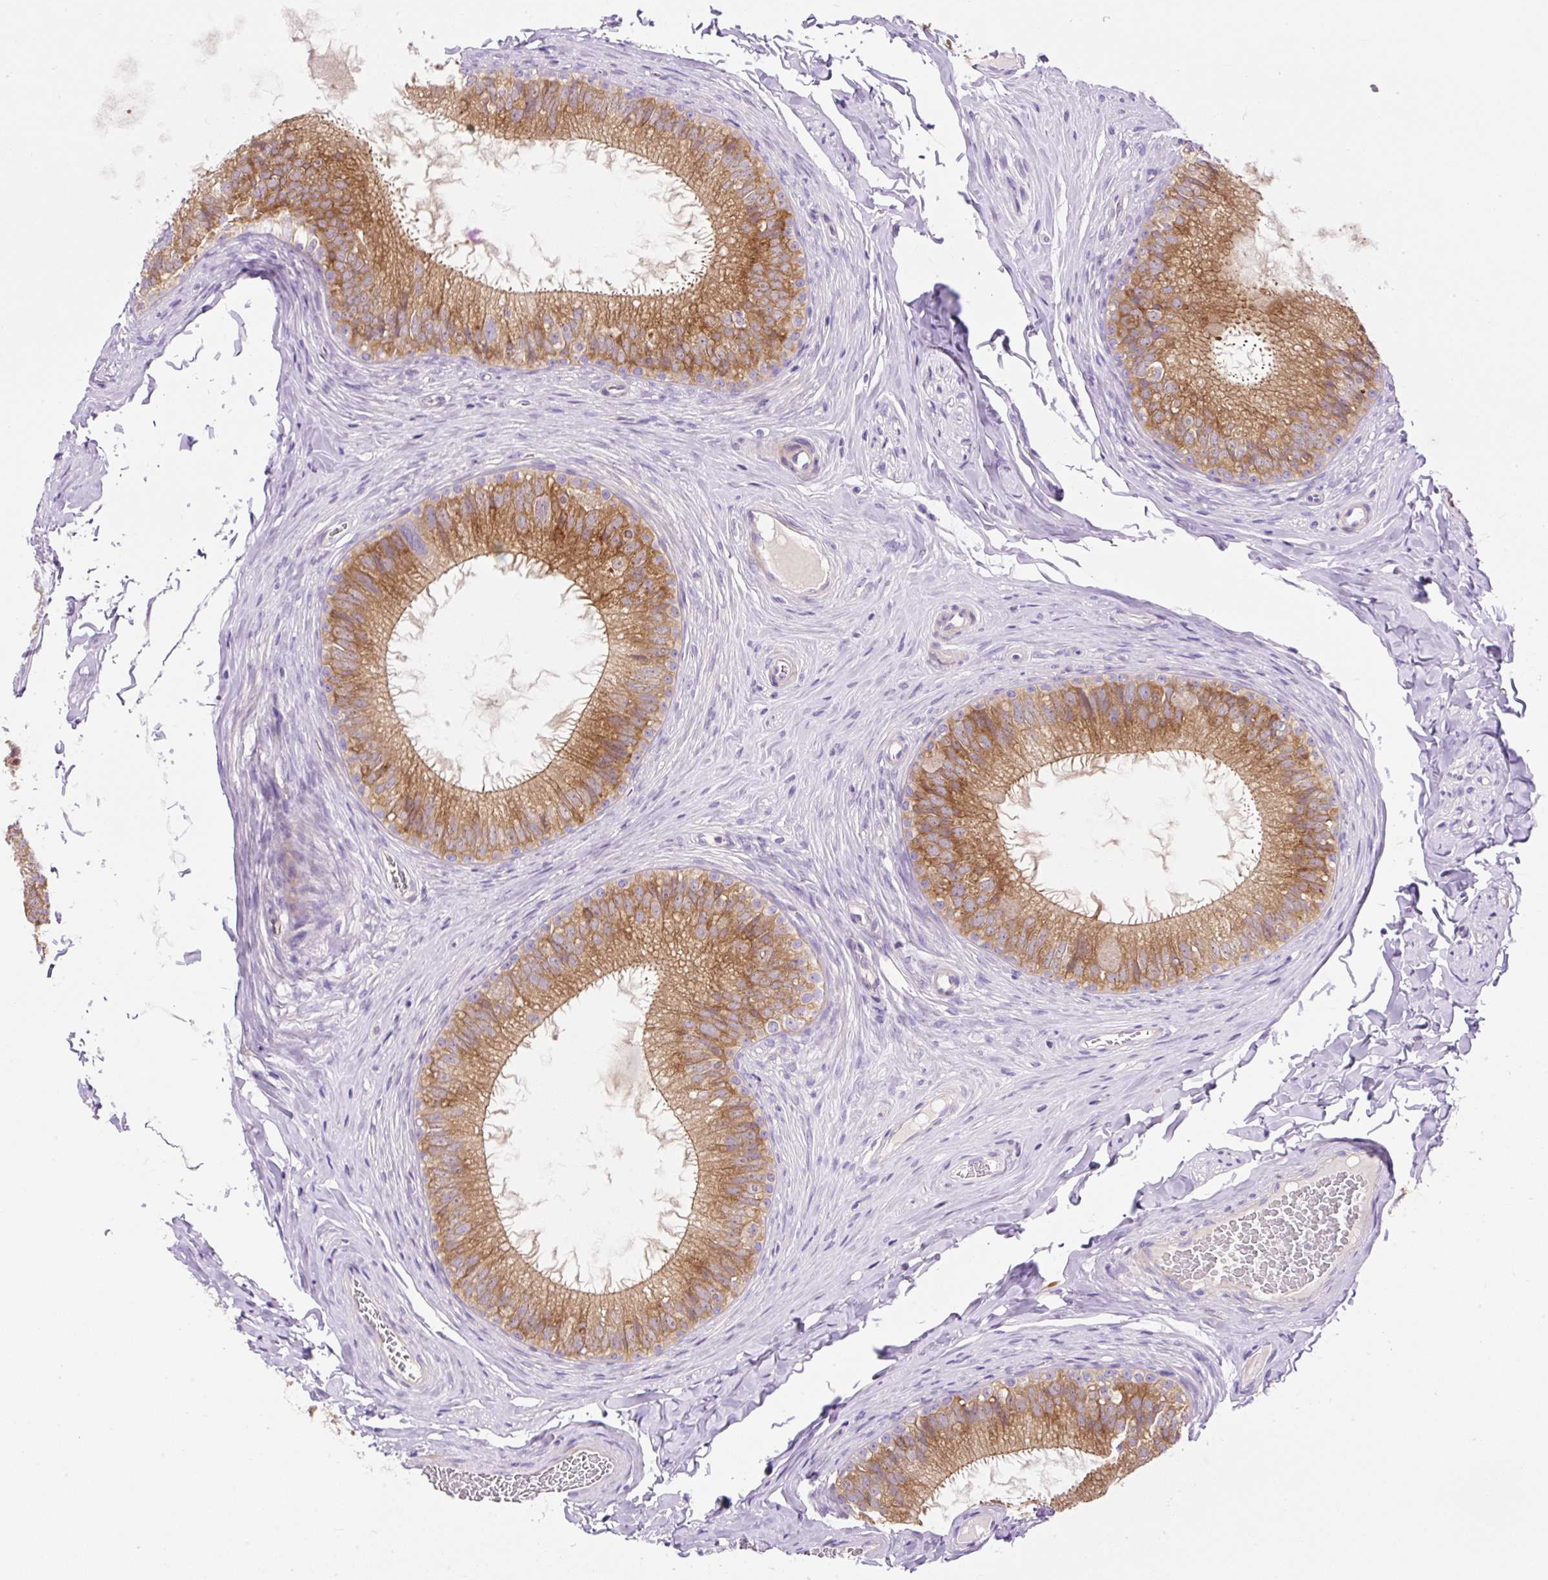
{"staining": {"intensity": "moderate", "quantity": ">75%", "location": "cytoplasmic/membranous"}, "tissue": "epididymis", "cell_type": "Glandular cells", "image_type": "normal", "snomed": [{"axis": "morphology", "description": "Normal tissue, NOS"}, {"axis": "topography", "description": "Epididymis"}], "caption": "Moderate cytoplasmic/membranous positivity for a protein is present in approximately >75% of glandular cells of benign epididymis using immunohistochemistry (IHC).", "gene": "LHFPL5", "patient": {"sex": "male", "age": 34}}